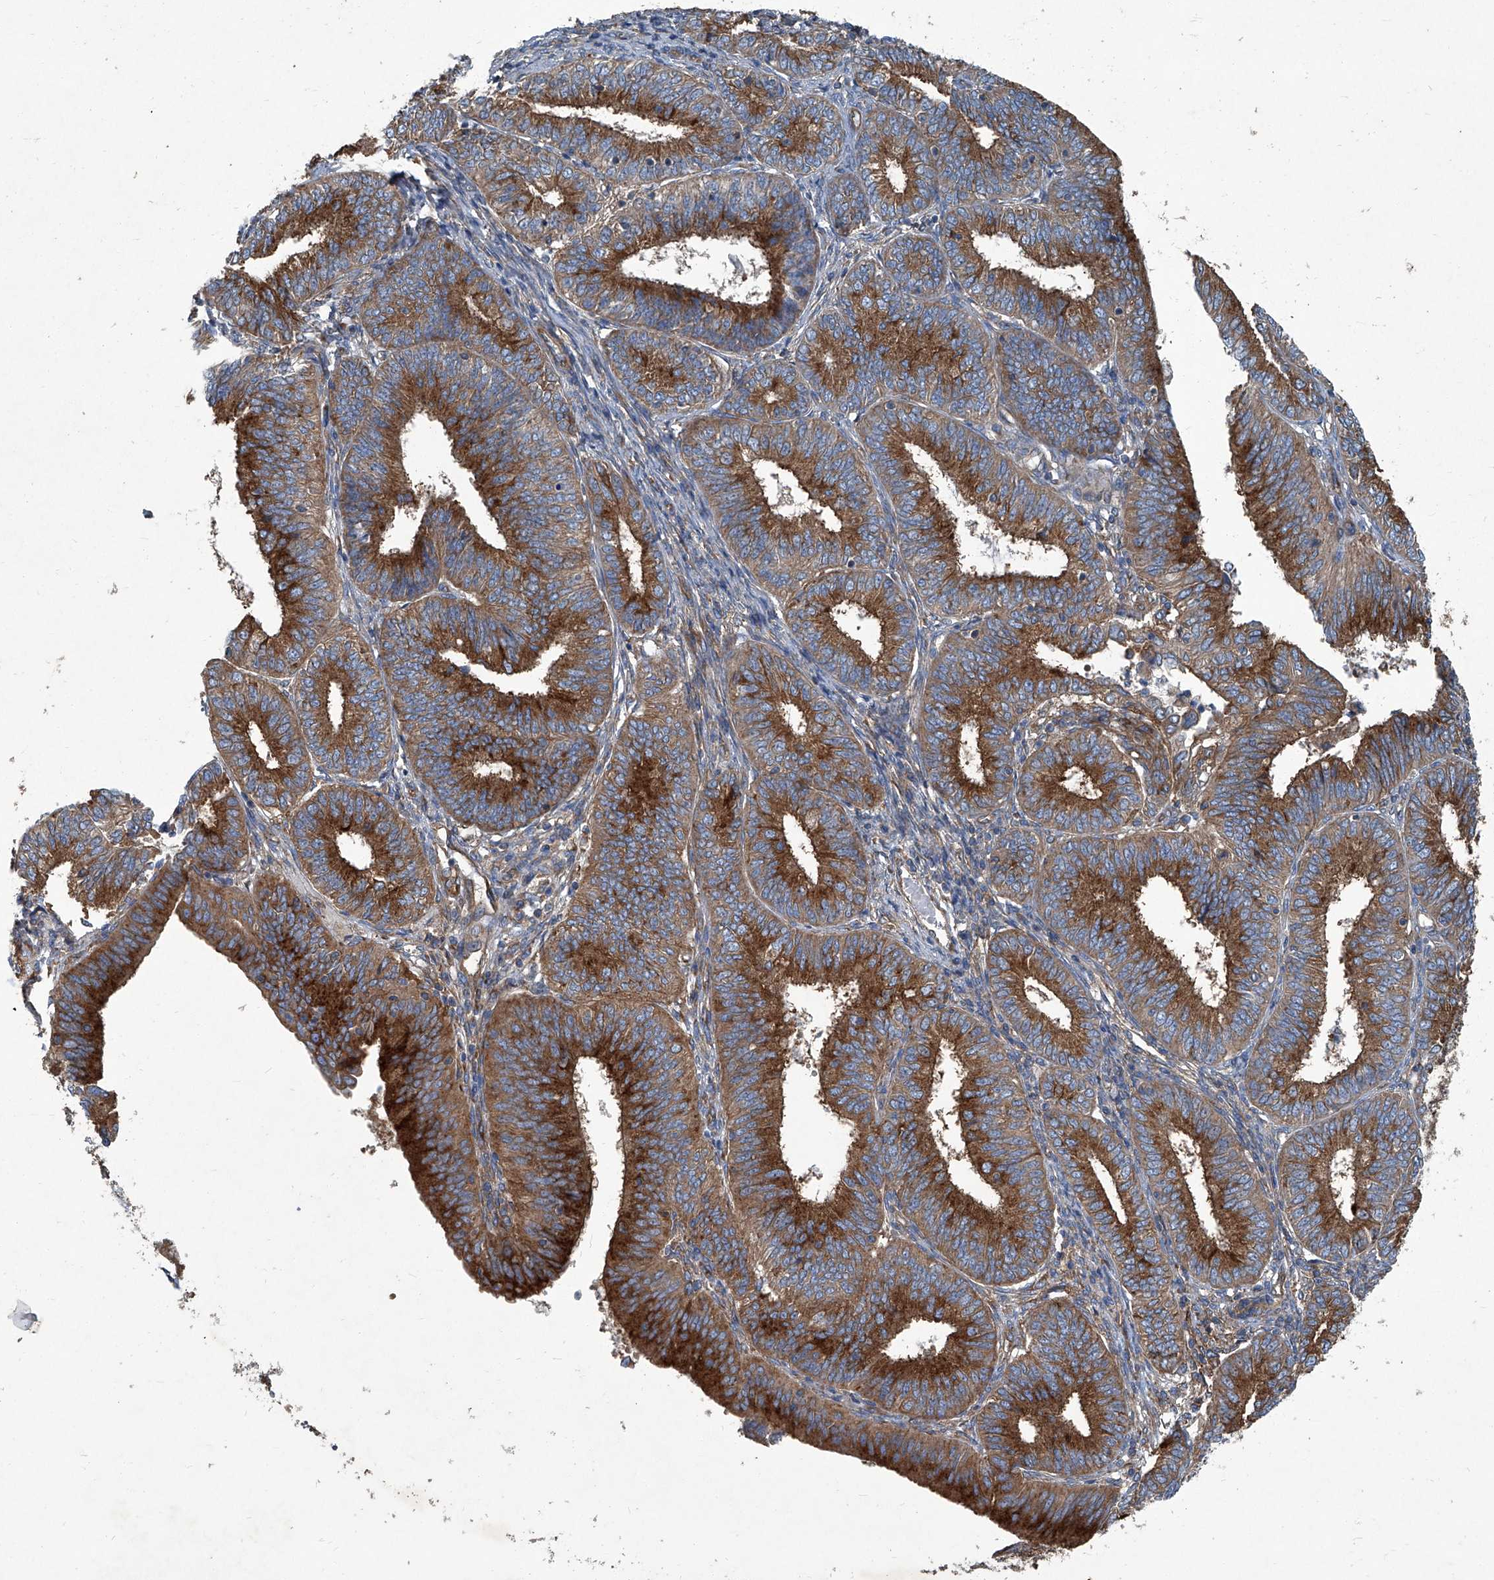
{"staining": {"intensity": "strong", "quantity": ">75%", "location": "cytoplasmic/membranous"}, "tissue": "endometrial cancer", "cell_type": "Tumor cells", "image_type": "cancer", "snomed": [{"axis": "morphology", "description": "Adenocarcinoma, NOS"}, {"axis": "topography", "description": "Endometrium"}], "caption": "Approximately >75% of tumor cells in endometrial cancer (adenocarcinoma) exhibit strong cytoplasmic/membranous protein expression as visualized by brown immunohistochemical staining.", "gene": "PIGH", "patient": {"sex": "female", "age": 51}}